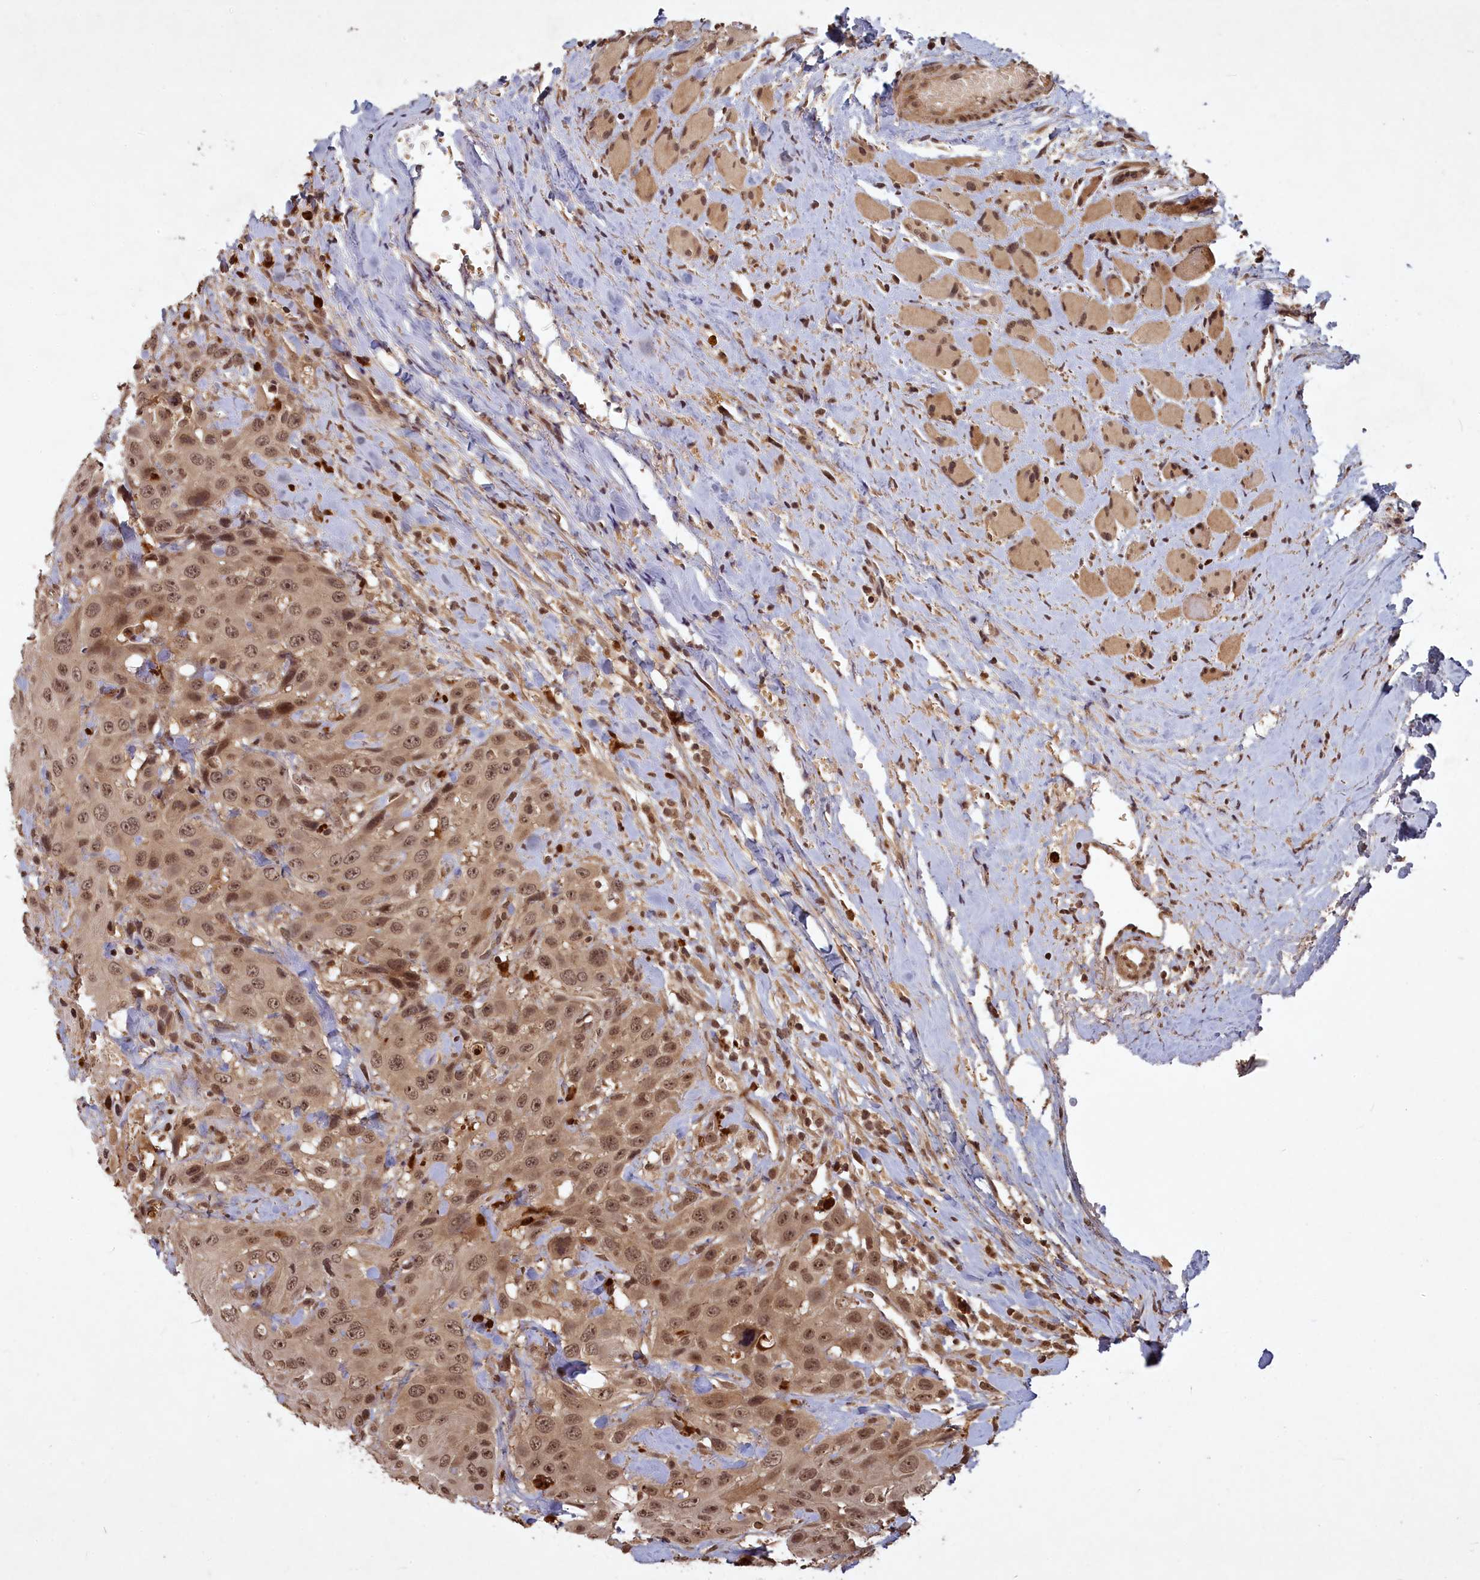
{"staining": {"intensity": "moderate", "quantity": ">75%", "location": "nuclear"}, "tissue": "head and neck cancer", "cell_type": "Tumor cells", "image_type": "cancer", "snomed": [{"axis": "morphology", "description": "Squamous cell carcinoma, NOS"}, {"axis": "topography", "description": "Head-Neck"}], "caption": "The micrograph reveals a brown stain indicating the presence of a protein in the nuclear of tumor cells in head and neck cancer (squamous cell carcinoma).", "gene": "SRMS", "patient": {"sex": "male", "age": 81}}